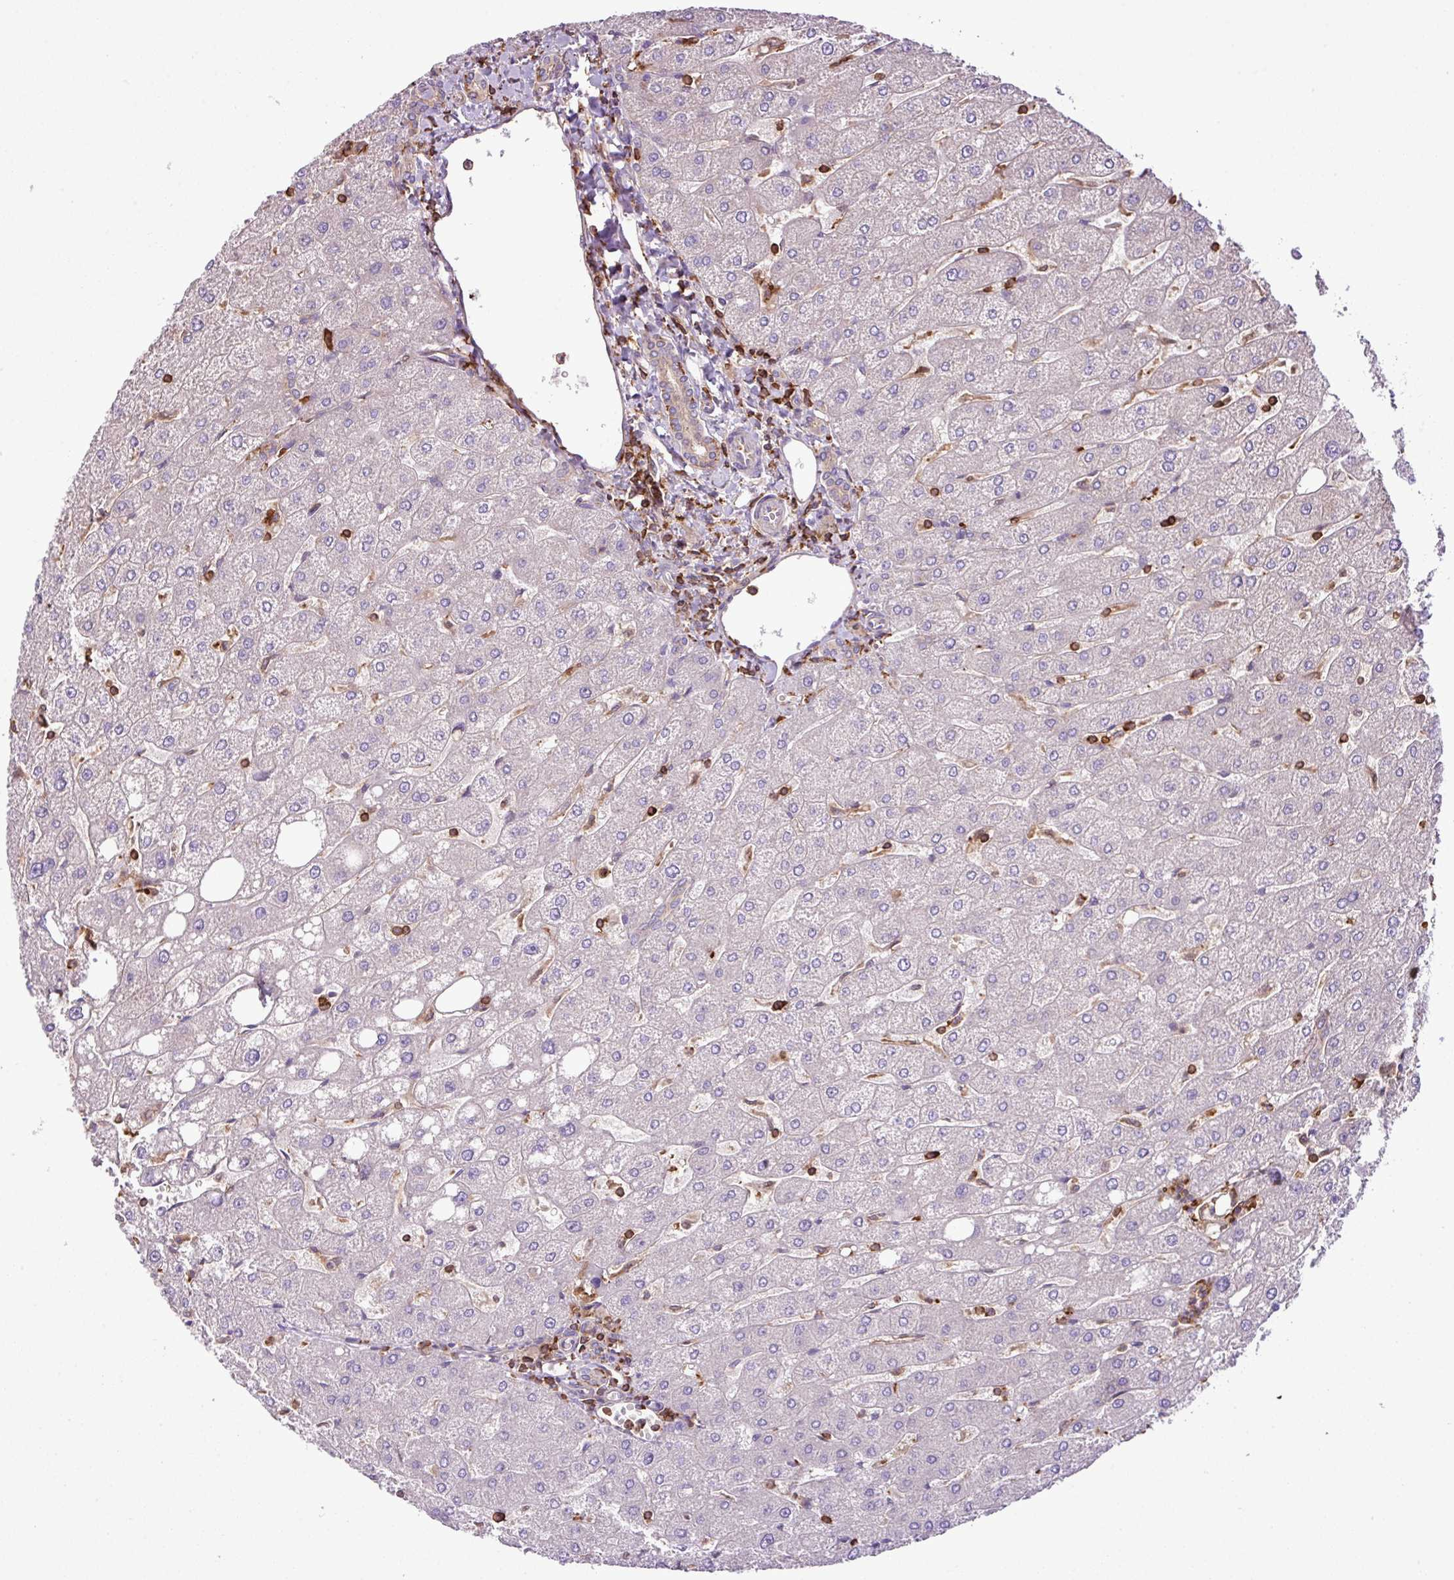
{"staining": {"intensity": "weak", "quantity": "<25%", "location": "cytoplasmic/membranous"}, "tissue": "liver", "cell_type": "Cholangiocytes", "image_type": "normal", "snomed": [{"axis": "morphology", "description": "Normal tissue, NOS"}, {"axis": "topography", "description": "Liver"}], "caption": "An immunohistochemistry micrograph of unremarkable liver is shown. There is no staining in cholangiocytes of liver. (DAB immunohistochemistry (IHC), high magnification).", "gene": "PGAP6", "patient": {"sex": "male", "age": 67}}